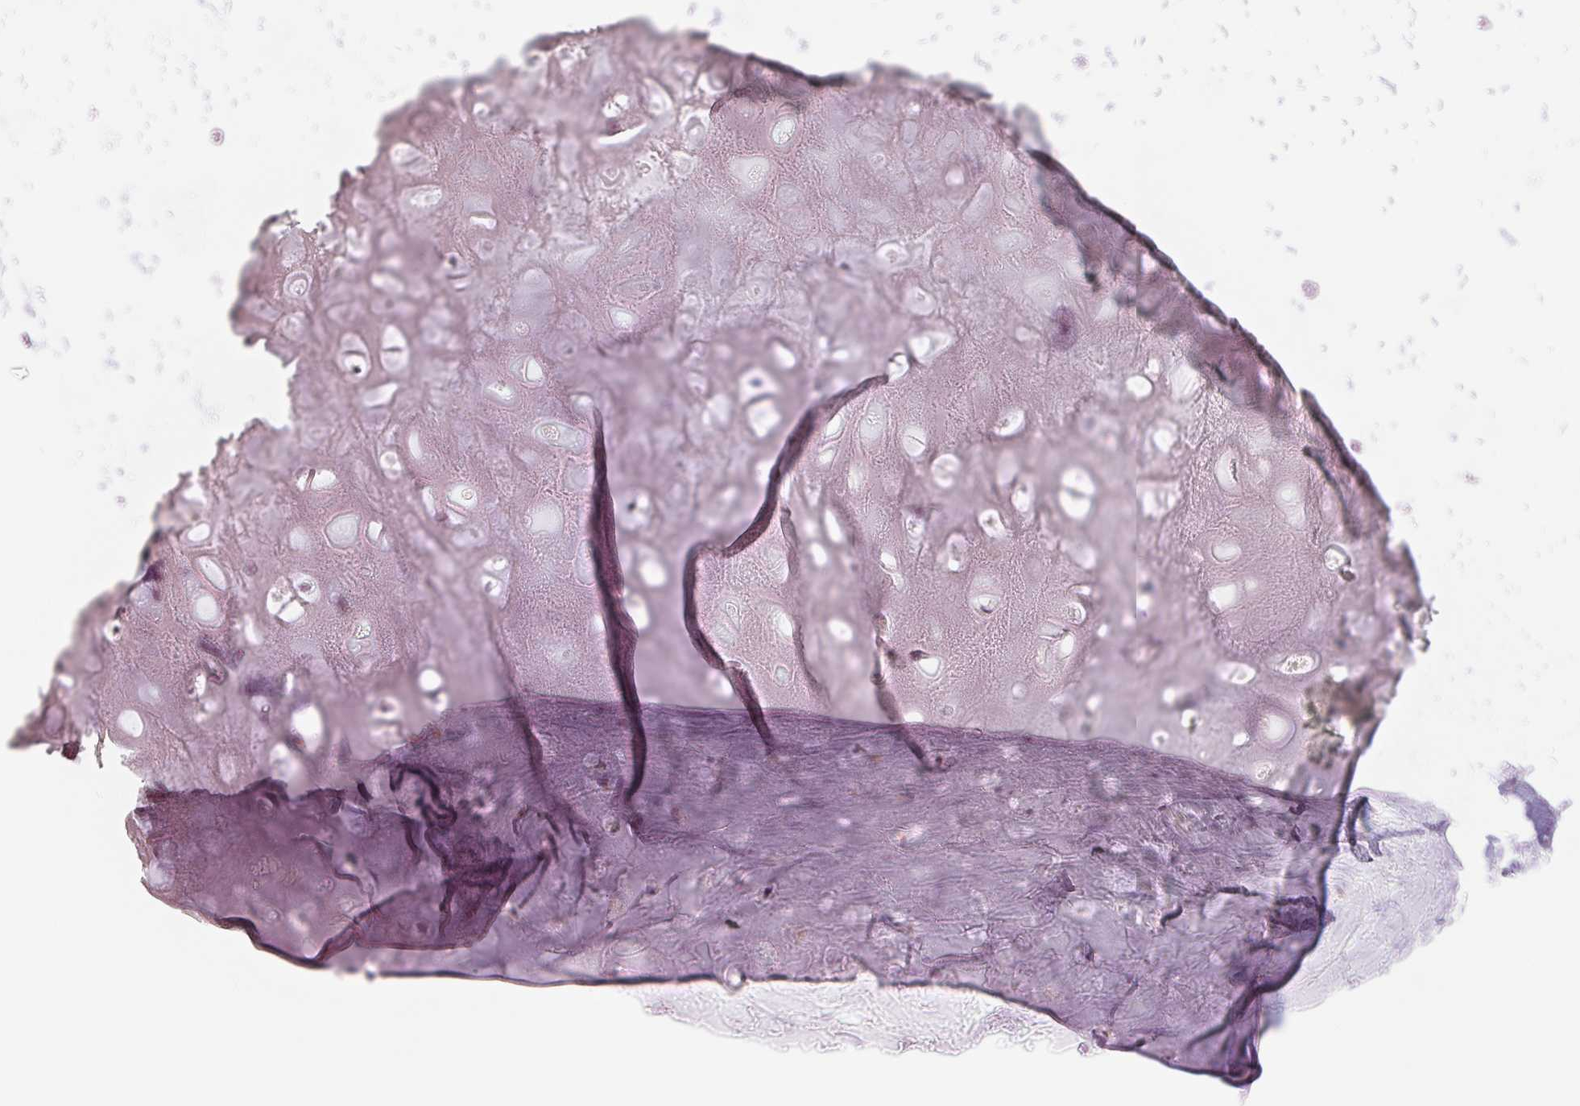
{"staining": {"intensity": "moderate", "quantity": "<25%", "location": "cytoplasmic/membranous"}, "tissue": "soft tissue", "cell_type": "Chondrocytes", "image_type": "normal", "snomed": [{"axis": "morphology", "description": "Normal tissue, NOS"}, {"axis": "topography", "description": "Cartilage tissue"}], "caption": "Immunohistochemistry micrograph of normal soft tissue: human soft tissue stained using IHC displays low levels of moderate protein expression localized specifically in the cytoplasmic/membranous of chondrocytes, appearing as a cytoplasmic/membranous brown color.", "gene": "GALNT7", "patient": {"sex": "male", "age": 57}}